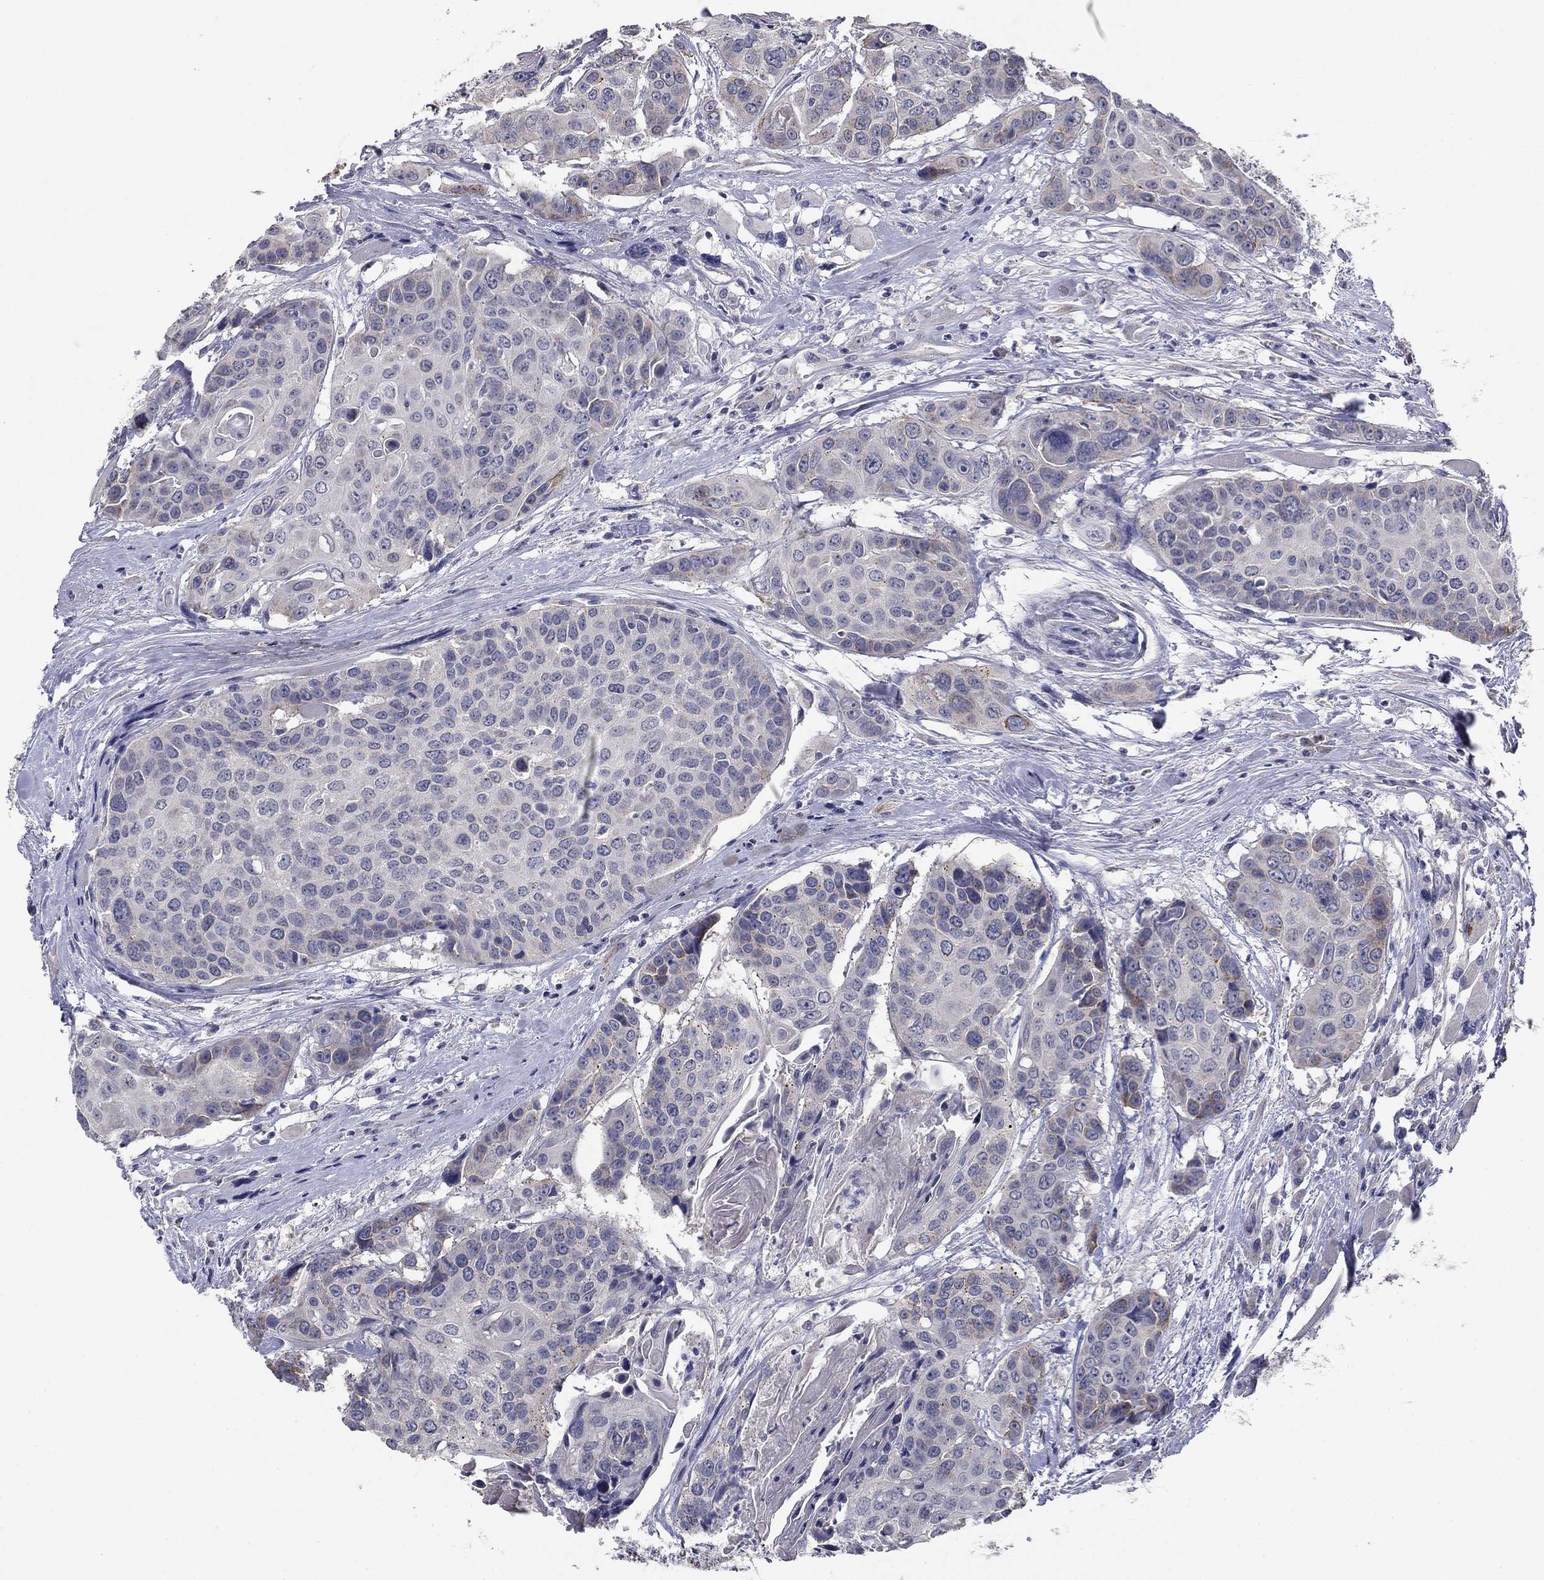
{"staining": {"intensity": "negative", "quantity": "none", "location": "none"}, "tissue": "head and neck cancer", "cell_type": "Tumor cells", "image_type": "cancer", "snomed": [{"axis": "morphology", "description": "Squamous cell carcinoma, NOS"}, {"axis": "topography", "description": "Oral tissue"}, {"axis": "topography", "description": "Head-Neck"}], "caption": "An immunohistochemistry (IHC) micrograph of head and neck squamous cell carcinoma is shown. There is no staining in tumor cells of head and neck squamous cell carcinoma.", "gene": "SEPTIN3", "patient": {"sex": "male", "age": 56}}